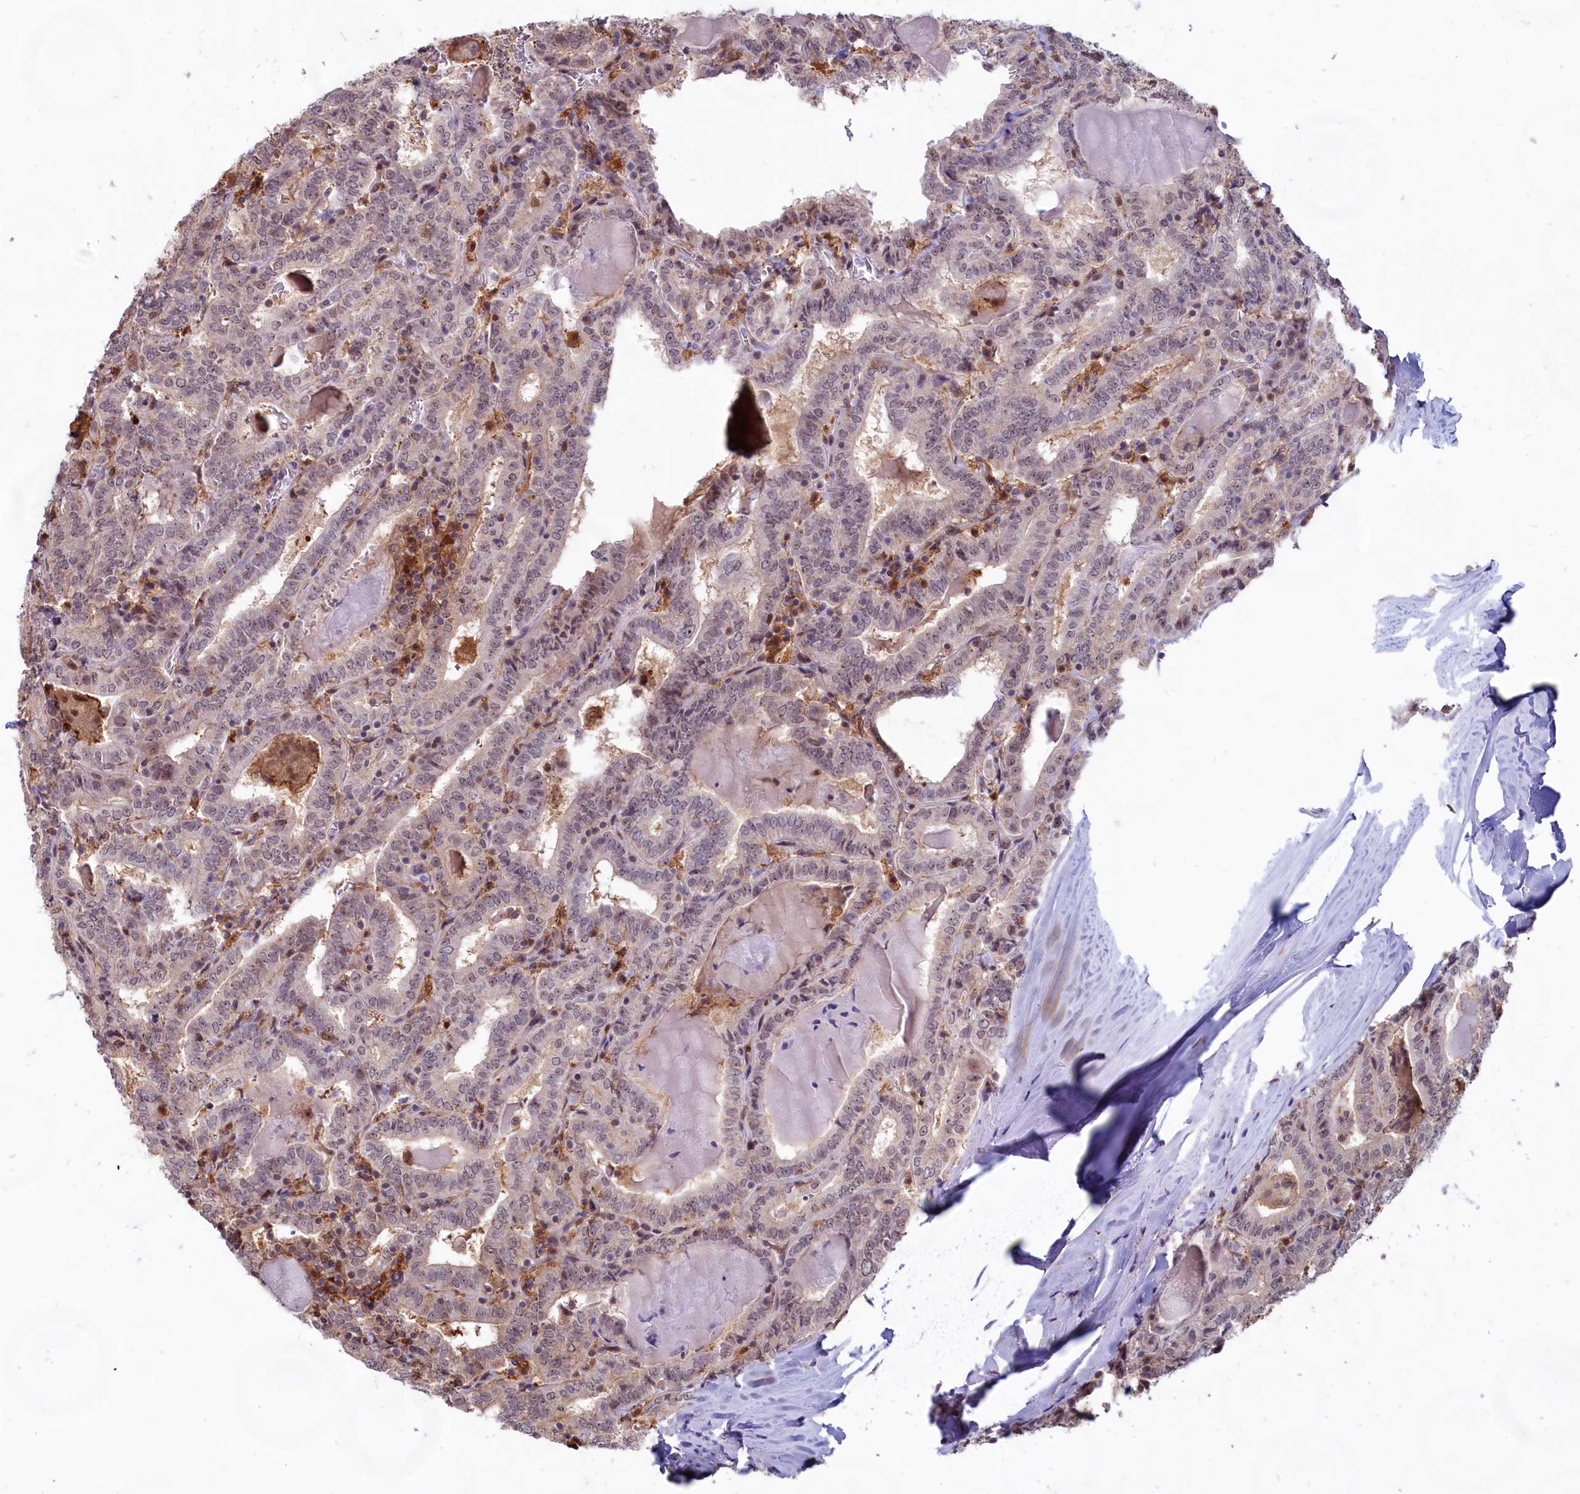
{"staining": {"intensity": "weak", "quantity": "<25%", "location": "nuclear"}, "tissue": "thyroid cancer", "cell_type": "Tumor cells", "image_type": "cancer", "snomed": [{"axis": "morphology", "description": "Papillary adenocarcinoma, NOS"}, {"axis": "topography", "description": "Thyroid gland"}], "caption": "Immunohistochemistry histopathology image of thyroid papillary adenocarcinoma stained for a protein (brown), which shows no positivity in tumor cells.", "gene": "C1D", "patient": {"sex": "female", "age": 72}}